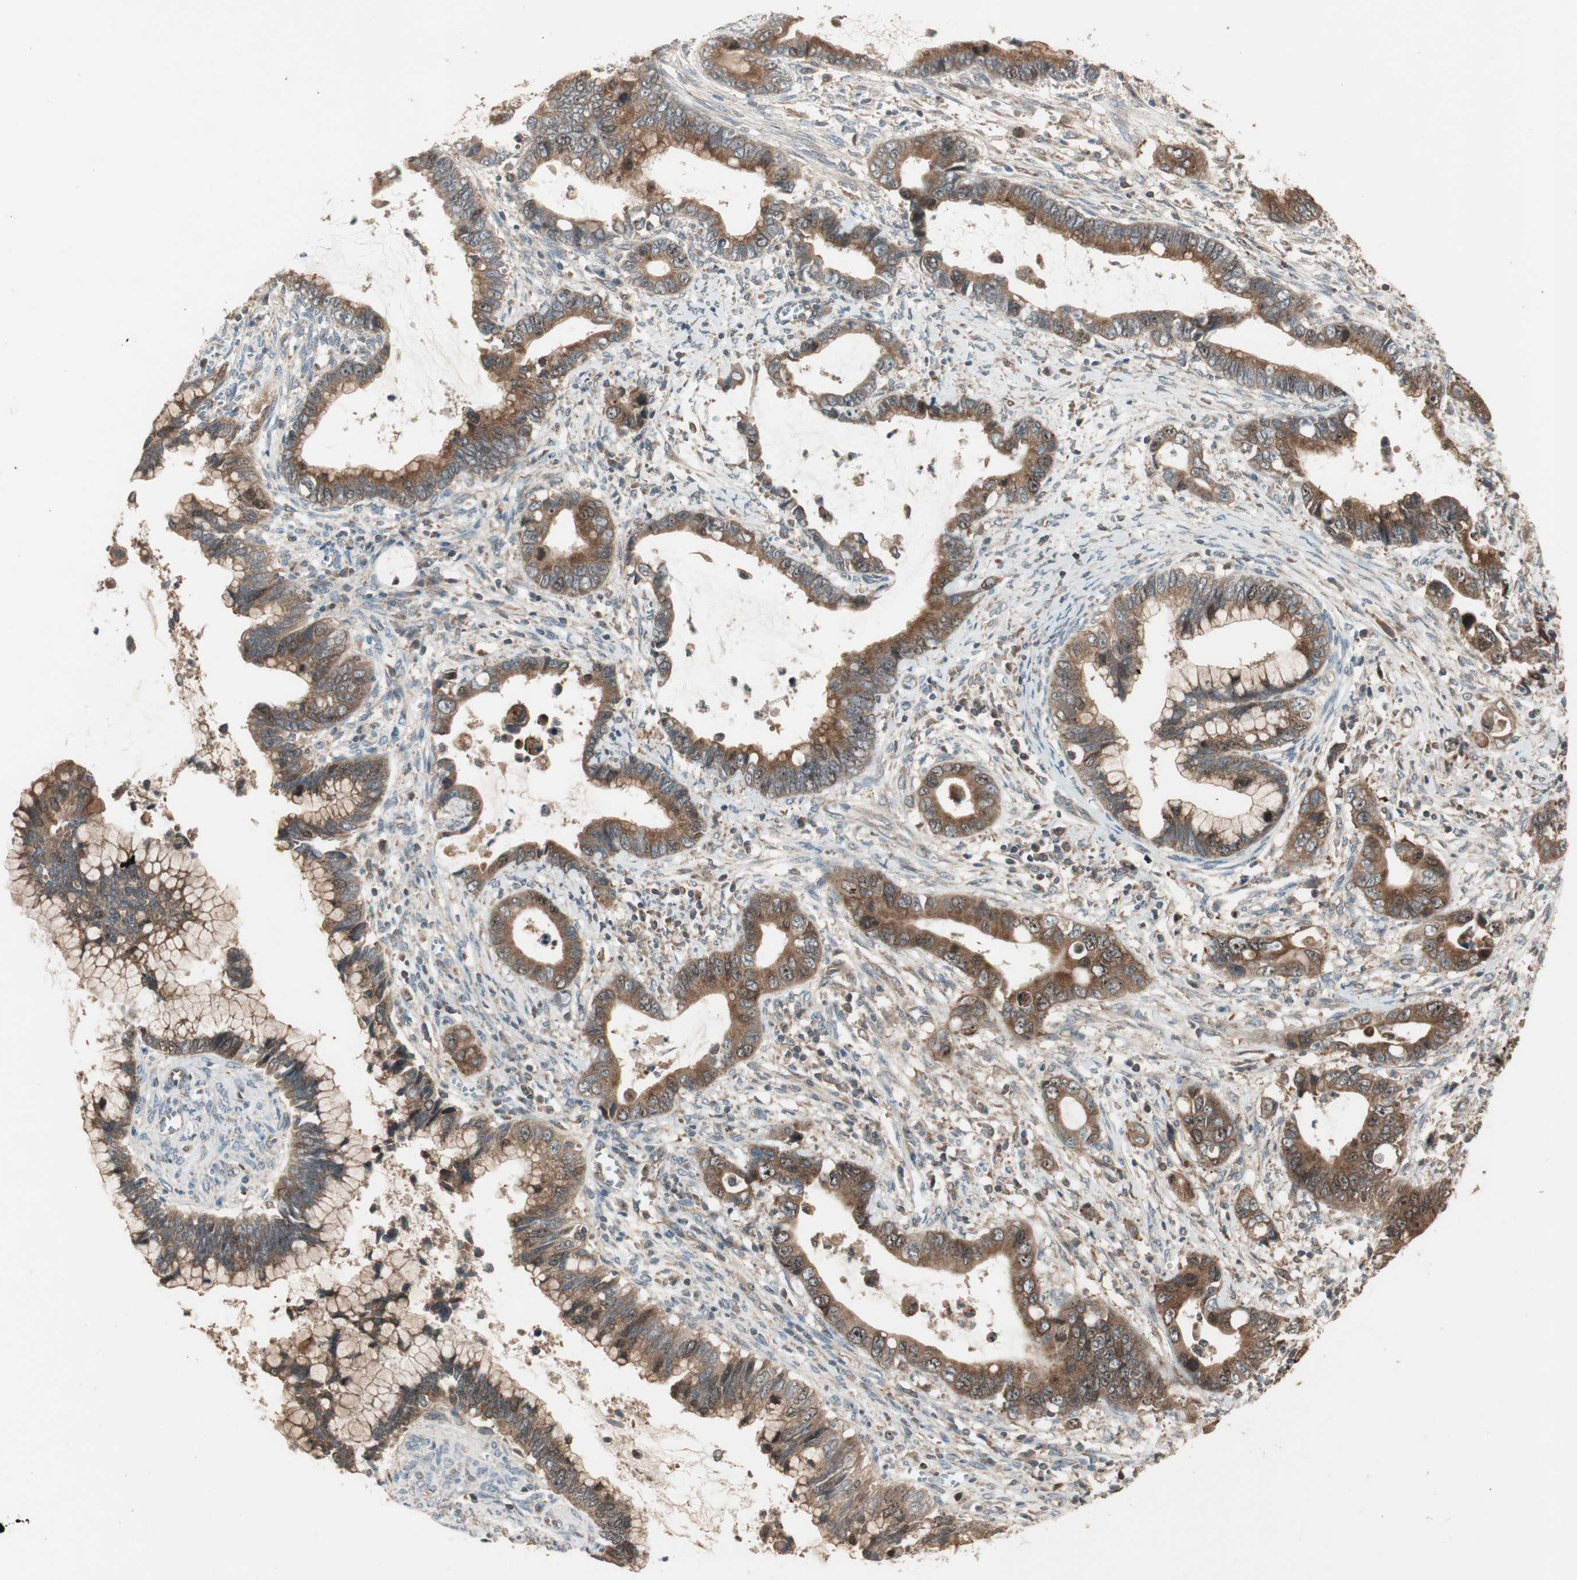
{"staining": {"intensity": "moderate", "quantity": ">75%", "location": "cytoplasmic/membranous"}, "tissue": "cervical cancer", "cell_type": "Tumor cells", "image_type": "cancer", "snomed": [{"axis": "morphology", "description": "Adenocarcinoma, NOS"}, {"axis": "topography", "description": "Cervix"}], "caption": "Immunohistochemical staining of human adenocarcinoma (cervical) reveals moderate cytoplasmic/membranous protein positivity in approximately >75% of tumor cells.", "gene": "ATP6AP2", "patient": {"sex": "female", "age": 44}}